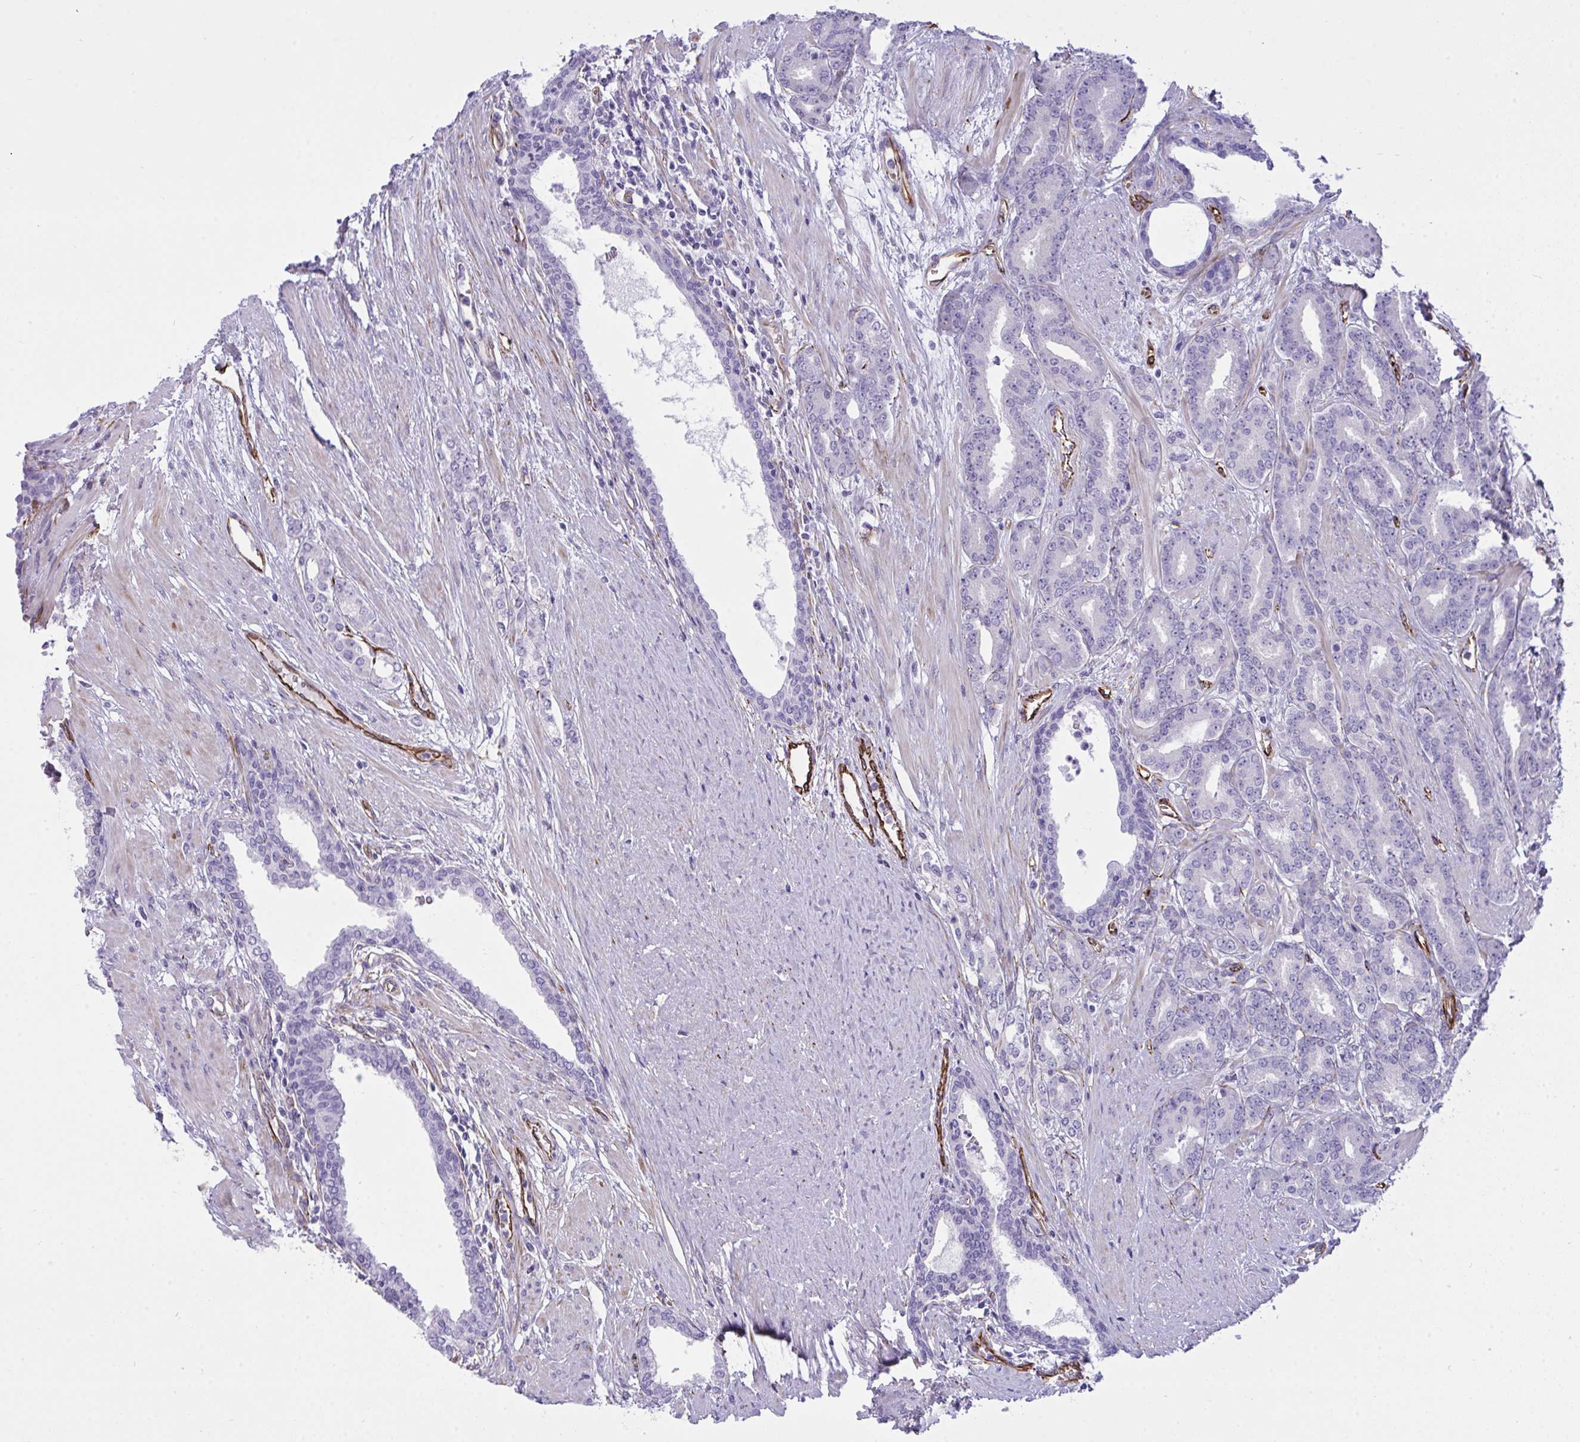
{"staining": {"intensity": "negative", "quantity": "none", "location": "none"}, "tissue": "prostate cancer", "cell_type": "Tumor cells", "image_type": "cancer", "snomed": [{"axis": "morphology", "description": "Adenocarcinoma, High grade"}, {"axis": "topography", "description": "Prostate"}], "caption": "High magnification brightfield microscopy of prostate cancer stained with DAB (3,3'-diaminobenzidine) (brown) and counterstained with hematoxylin (blue): tumor cells show no significant expression.", "gene": "SLC35B1", "patient": {"sex": "male", "age": 60}}